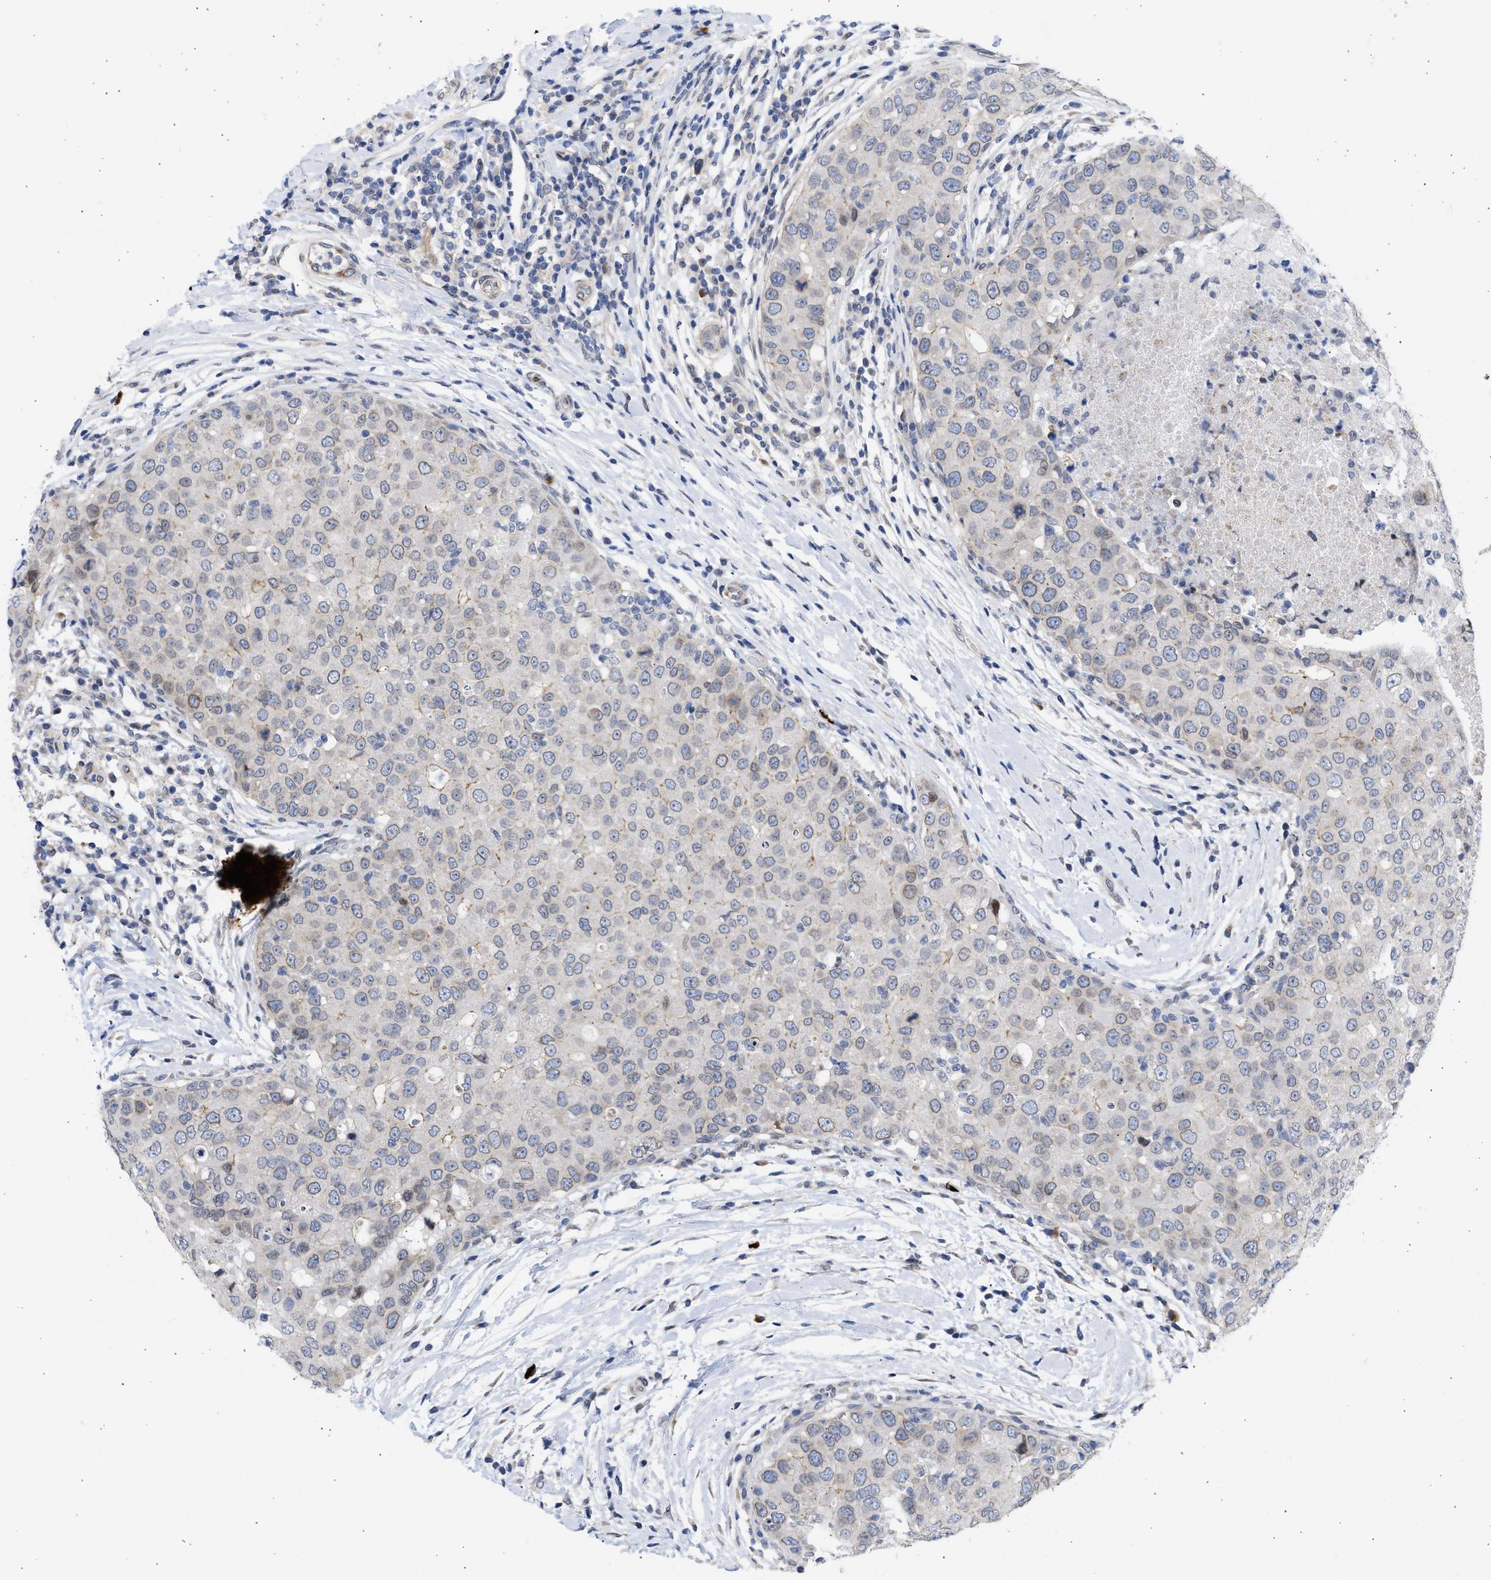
{"staining": {"intensity": "weak", "quantity": "<25%", "location": "cytoplasmic/membranous,nuclear"}, "tissue": "breast cancer", "cell_type": "Tumor cells", "image_type": "cancer", "snomed": [{"axis": "morphology", "description": "Duct carcinoma"}, {"axis": "topography", "description": "Breast"}], "caption": "High magnification brightfield microscopy of breast cancer stained with DAB (3,3'-diaminobenzidine) (brown) and counterstained with hematoxylin (blue): tumor cells show no significant expression.", "gene": "NUP35", "patient": {"sex": "female", "age": 27}}